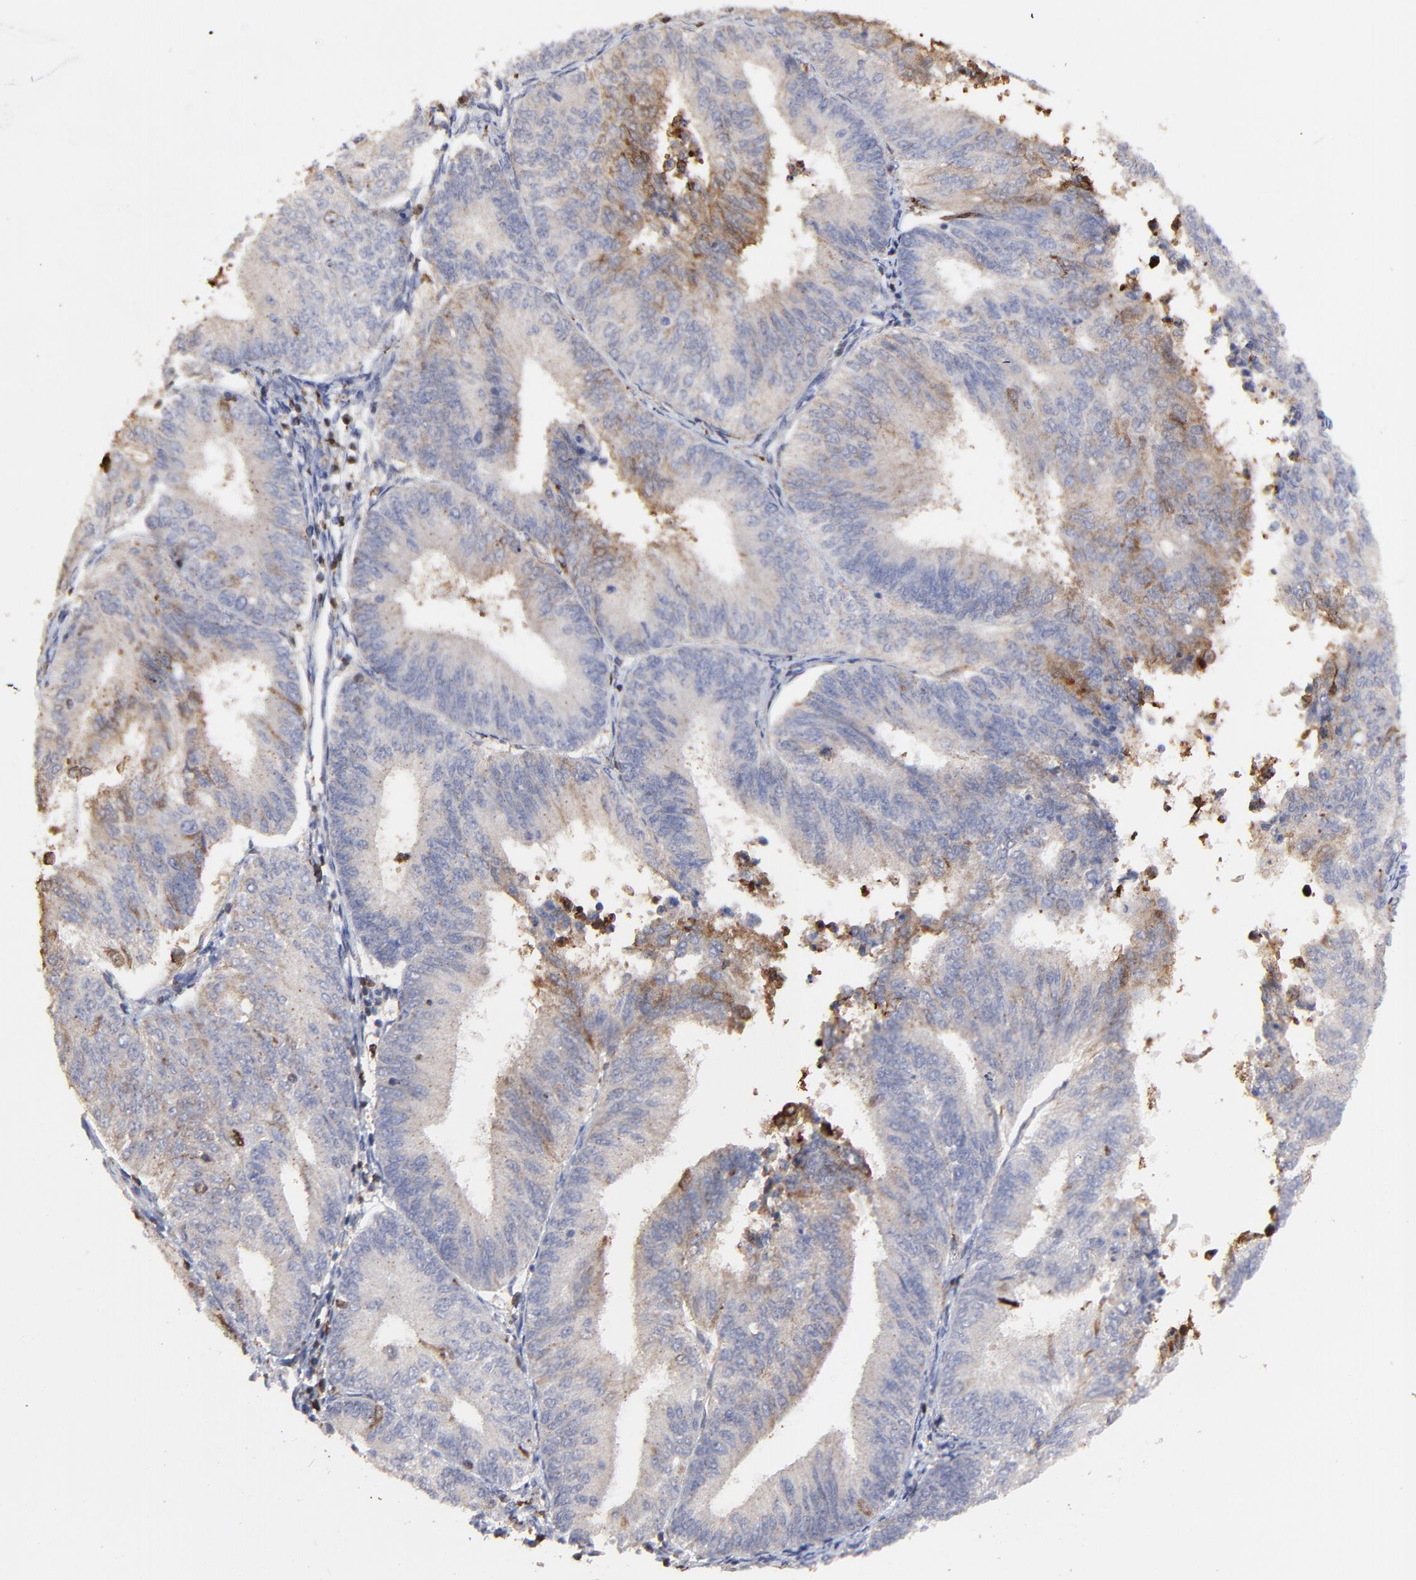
{"staining": {"intensity": "weak", "quantity": "<25%", "location": "cytoplasmic/membranous"}, "tissue": "endometrial cancer", "cell_type": "Tumor cells", "image_type": "cancer", "snomed": [{"axis": "morphology", "description": "Adenocarcinoma, NOS"}, {"axis": "topography", "description": "Endometrium"}], "caption": "This is a micrograph of immunohistochemistry staining of adenocarcinoma (endometrial), which shows no positivity in tumor cells. Brightfield microscopy of IHC stained with DAB (brown) and hematoxylin (blue), captured at high magnification.", "gene": "SLC6A14", "patient": {"sex": "female", "age": 55}}